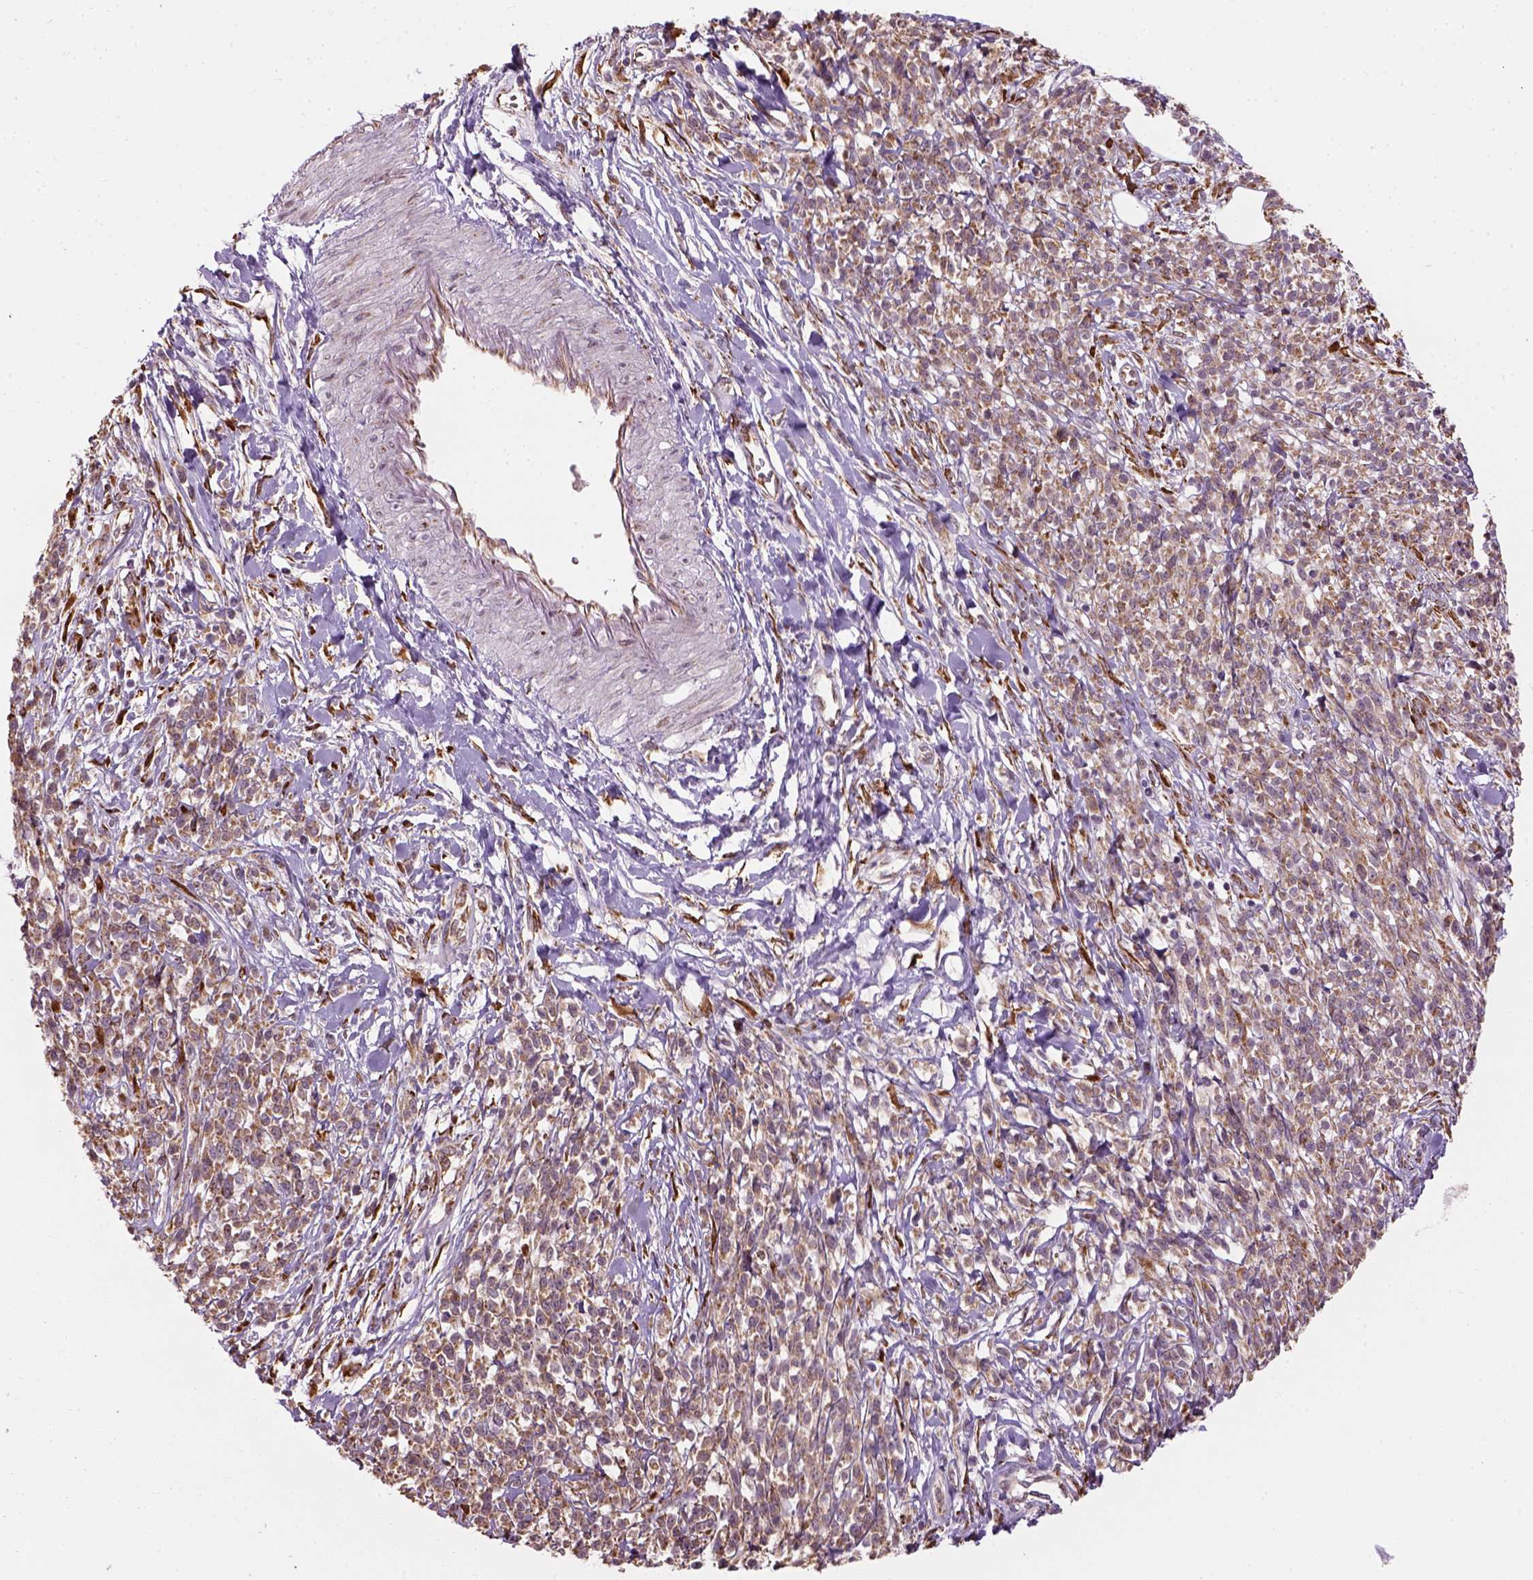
{"staining": {"intensity": "moderate", "quantity": ">75%", "location": "cytoplasmic/membranous"}, "tissue": "melanoma", "cell_type": "Tumor cells", "image_type": "cancer", "snomed": [{"axis": "morphology", "description": "Malignant melanoma, NOS"}, {"axis": "topography", "description": "Skin"}, {"axis": "topography", "description": "Skin of trunk"}], "caption": "Melanoma tissue displays moderate cytoplasmic/membranous expression in about >75% of tumor cells, visualized by immunohistochemistry. Immunohistochemistry (ihc) stains the protein in brown and the nuclei are stained blue.", "gene": "XK", "patient": {"sex": "male", "age": 74}}